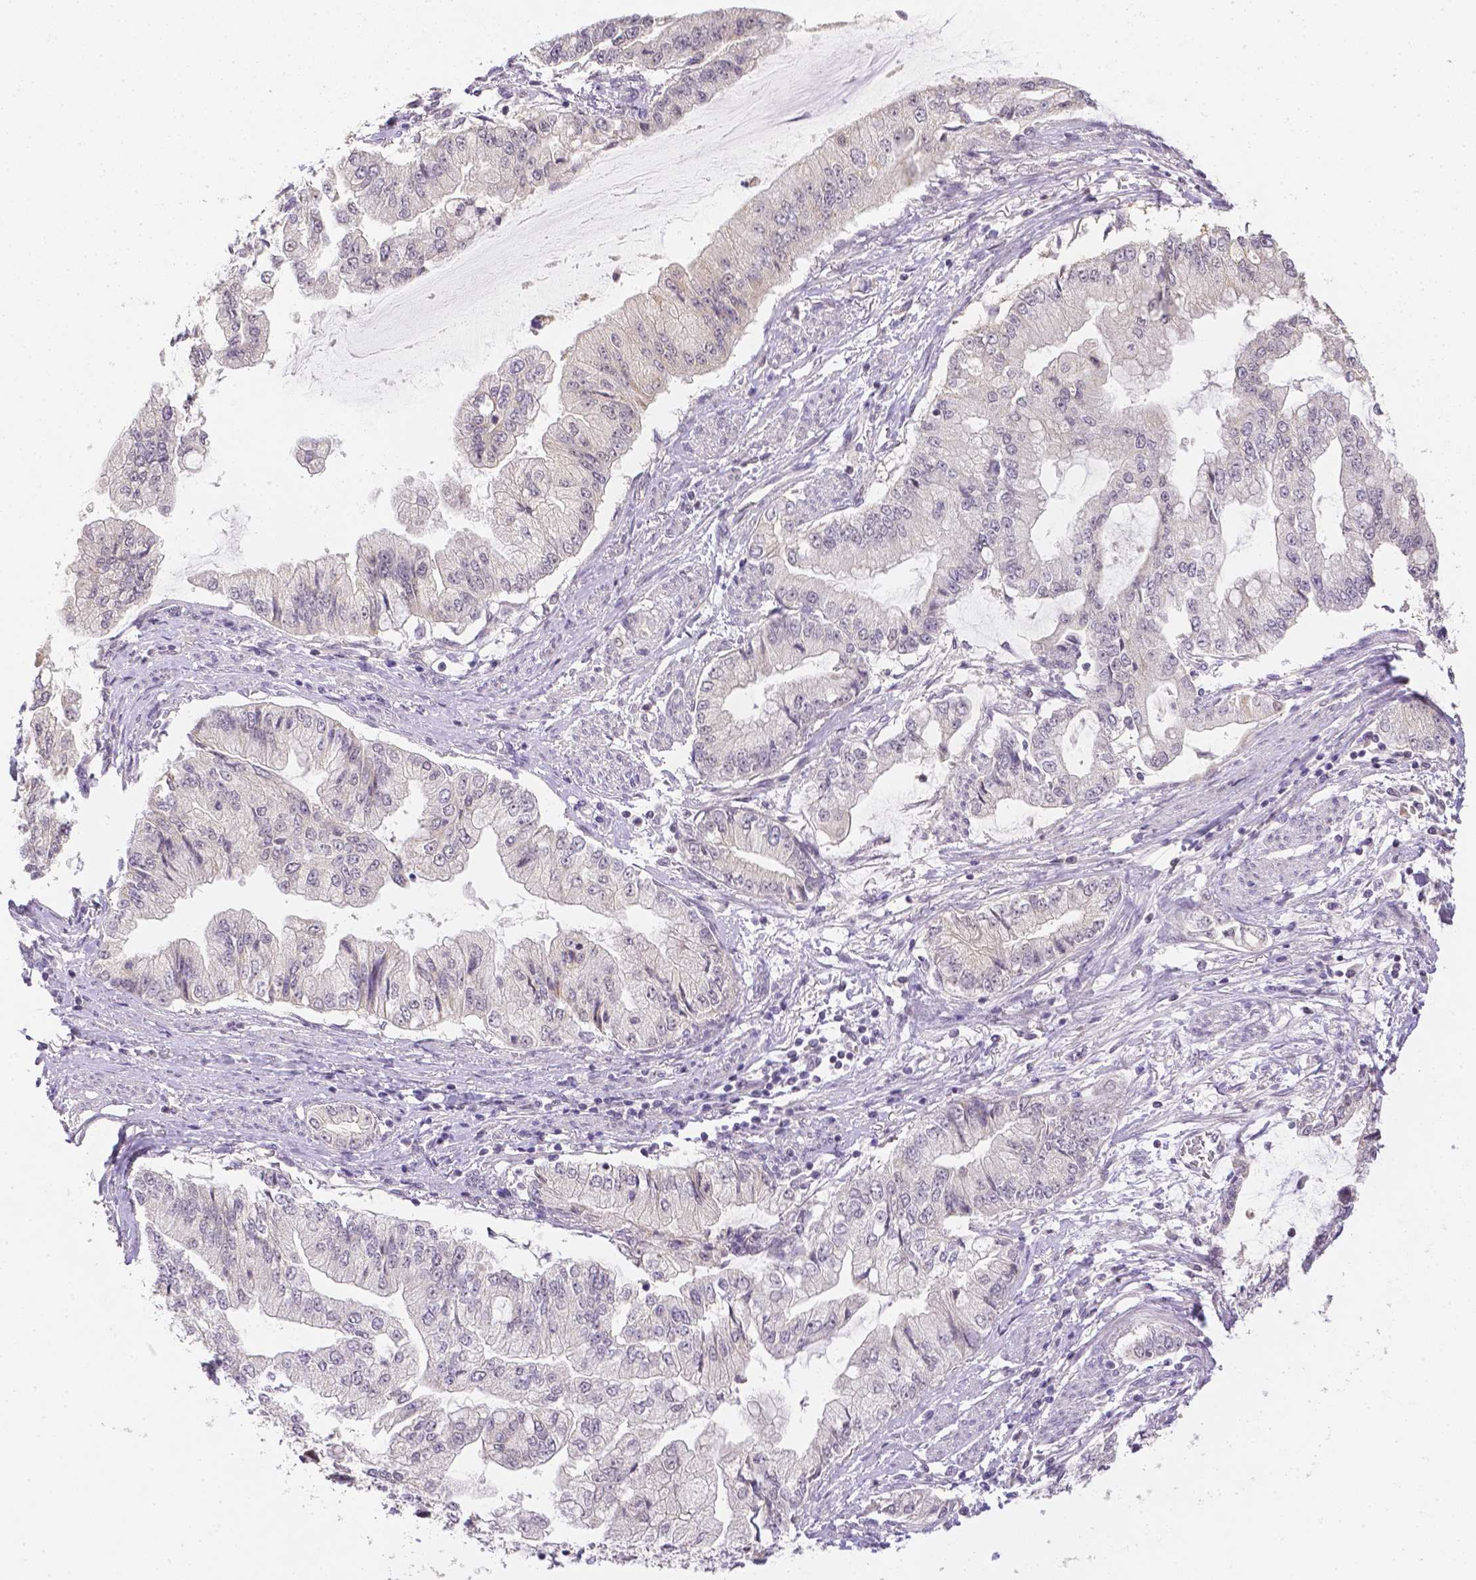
{"staining": {"intensity": "negative", "quantity": "none", "location": "none"}, "tissue": "stomach cancer", "cell_type": "Tumor cells", "image_type": "cancer", "snomed": [{"axis": "morphology", "description": "Adenocarcinoma, NOS"}, {"axis": "topography", "description": "Stomach, upper"}], "caption": "The photomicrograph displays no staining of tumor cells in stomach cancer (adenocarcinoma).", "gene": "ZNF280B", "patient": {"sex": "female", "age": 74}}